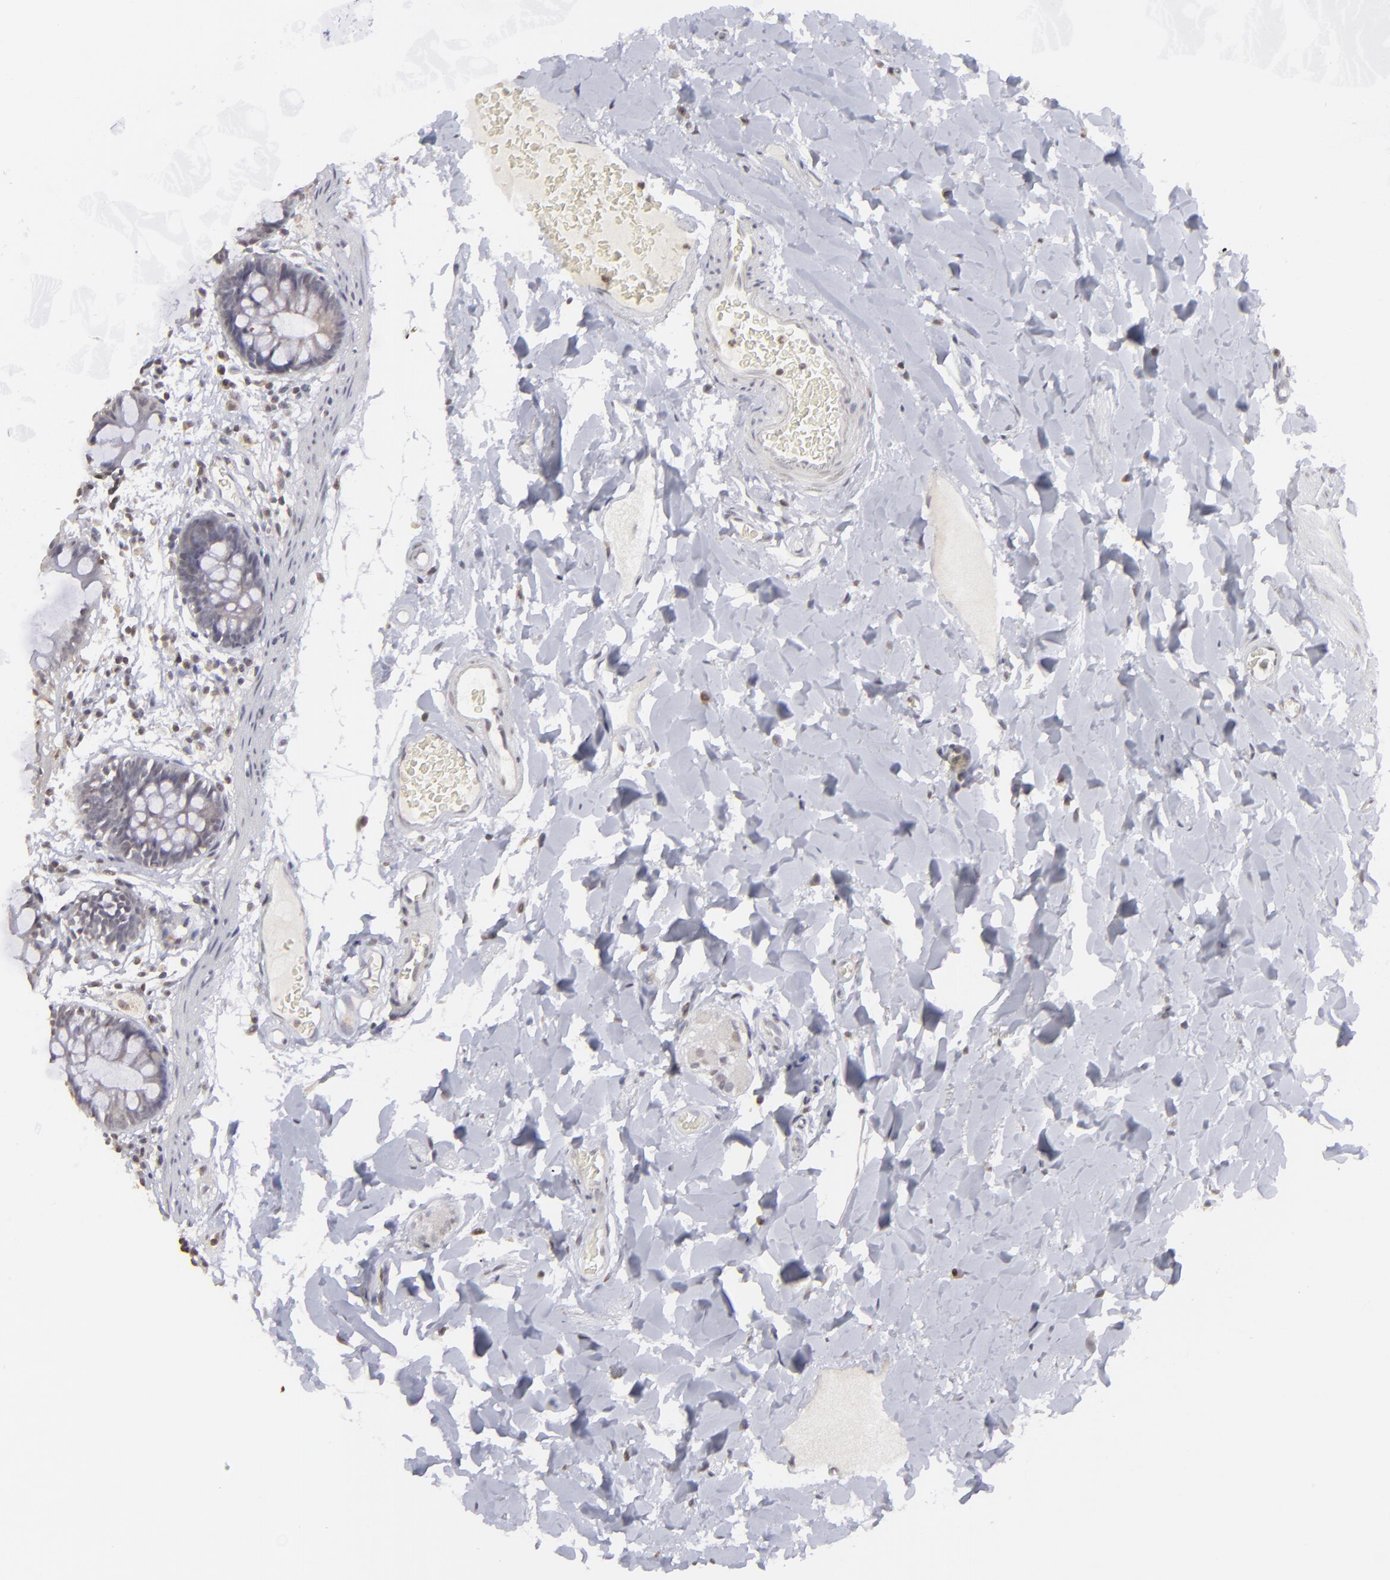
{"staining": {"intensity": "weak", "quantity": ">75%", "location": "nuclear"}, "tissue": "colon", "cell_type": "Endothelial cells", "image_type": "normal", "snomed": [{"axis": "morphology", "description": "Normal tissue, NOS"}, {"axis": "topography", "description": "Smooth muscle"}, {"axis": "topography", "description": "Colon"}], "caption": "Weak nuclear expression for a protein is identified in approximately >75% of endothelial cells of unremarkable colon using IHC.", "gene": "CLDN2", "patient": {"sex": "male", "age": 67}}